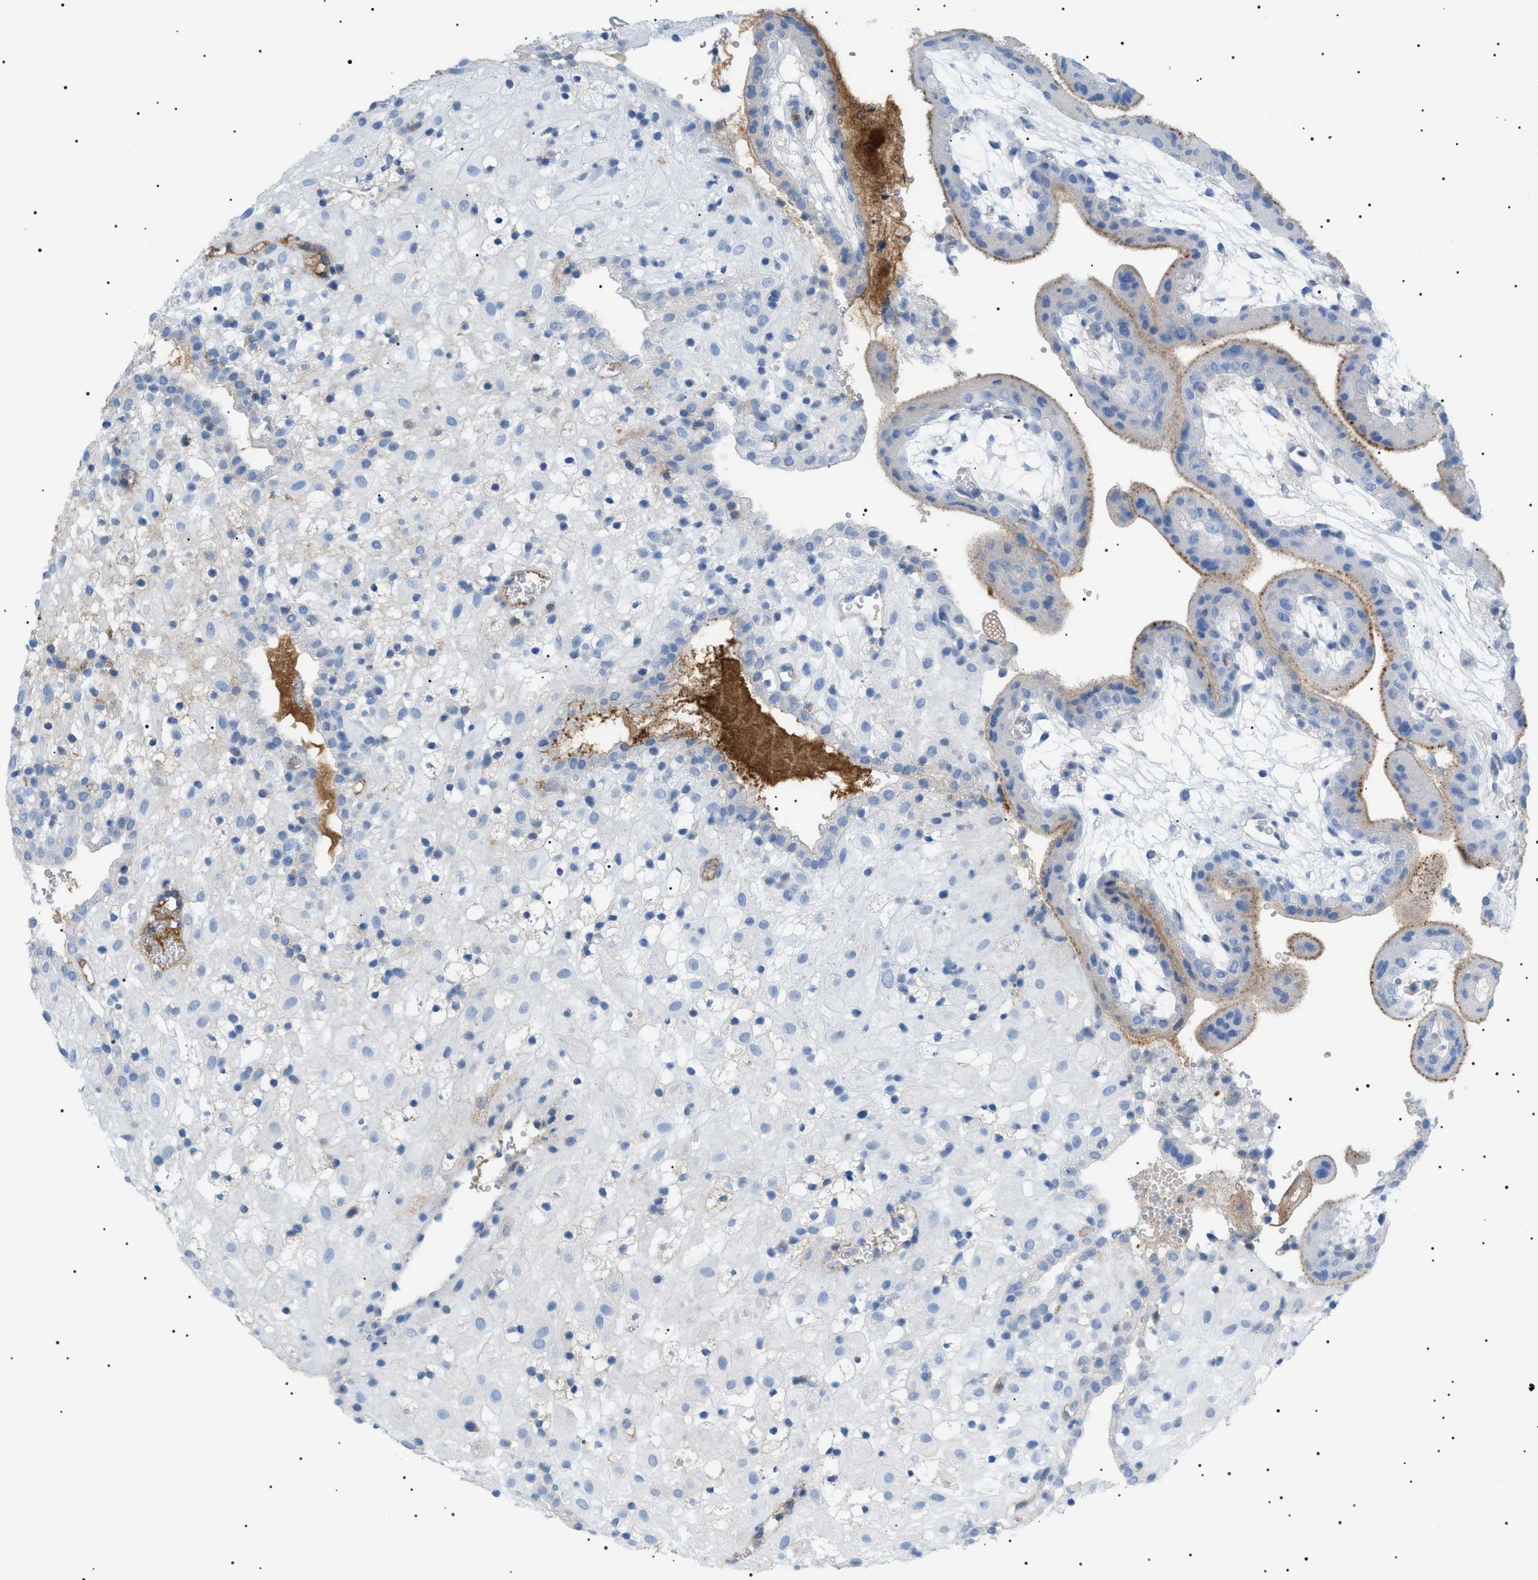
{"staining": {"intensity": "negative", "quantity": "none", "location": "none"}, "tissue": "placenta", "cell_type": "Decidual cells", "image_type": "normal", "snomed": [{"axis": "morphology", "description": "Normal tissue, NOS"}, {"axis": "topography", "description": "Placenta"}], "caption": "Human placenta stained for a protein using IHC exhibits no staining in decidual cells.", "gene": "LPA", "patient": {"sex": "female", "age": 18}}